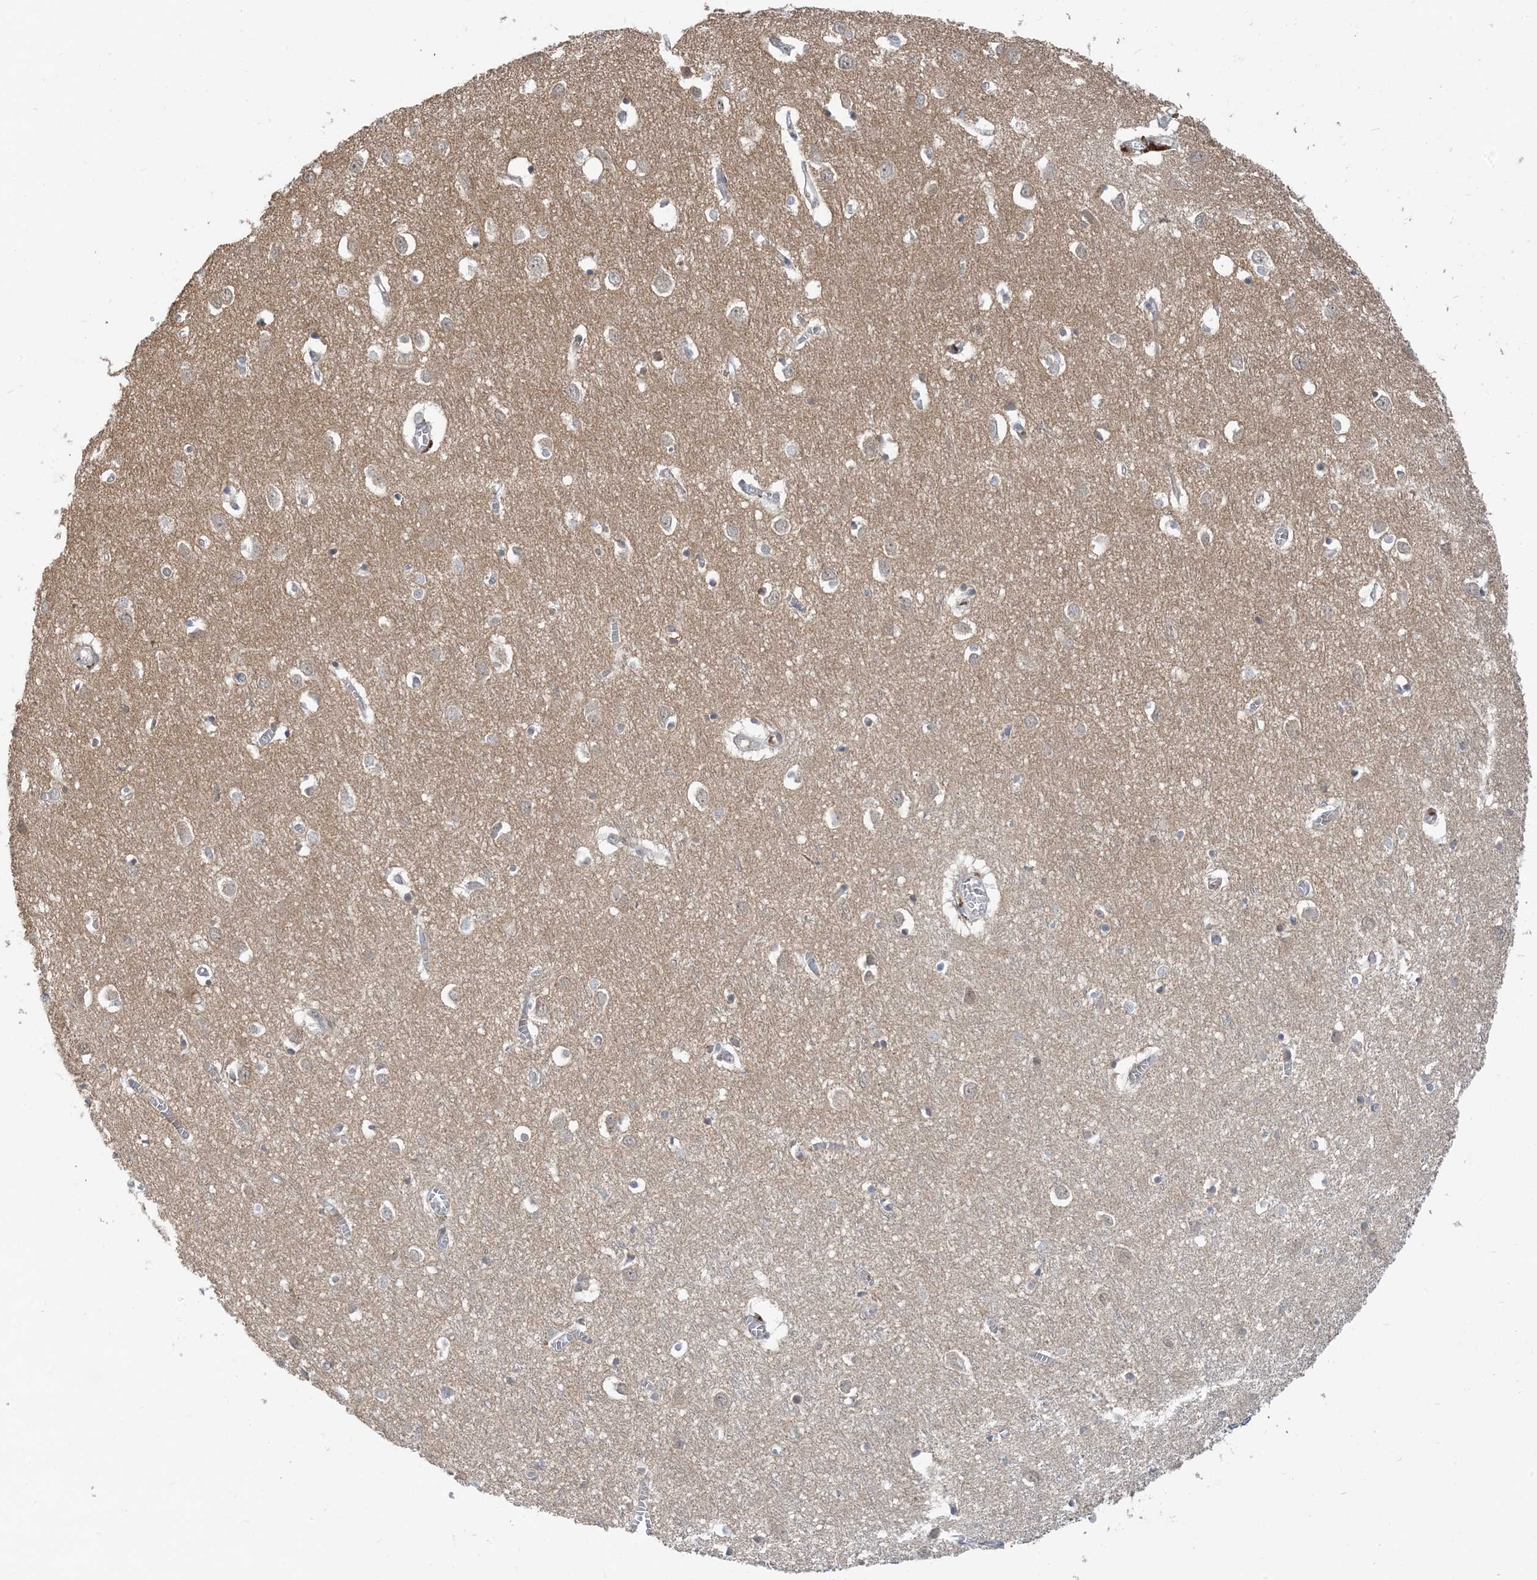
{"staining": {"intensity": "negative", "quantity": "none", "location": "none"}, "tissue": "cerebral cortex", "cell_type": "Endothelial cells", "image_type": "normal", "snomed": [{"axis": "morphology", "description": "Normal tissue, NOS"}, {"axis": "topography", "description": "Cerebral cortex"}], "caption": "Endothelial cells show no significant protein expression in benign cerebral cortex. The staining was performed using DAB to visualize the protein expression in brown, while the nuclei were stained in blue with hematoxylin (Magnification: 20x).", "gene": "PRRT3", "patient": {"sex": "female", "age": 64}}